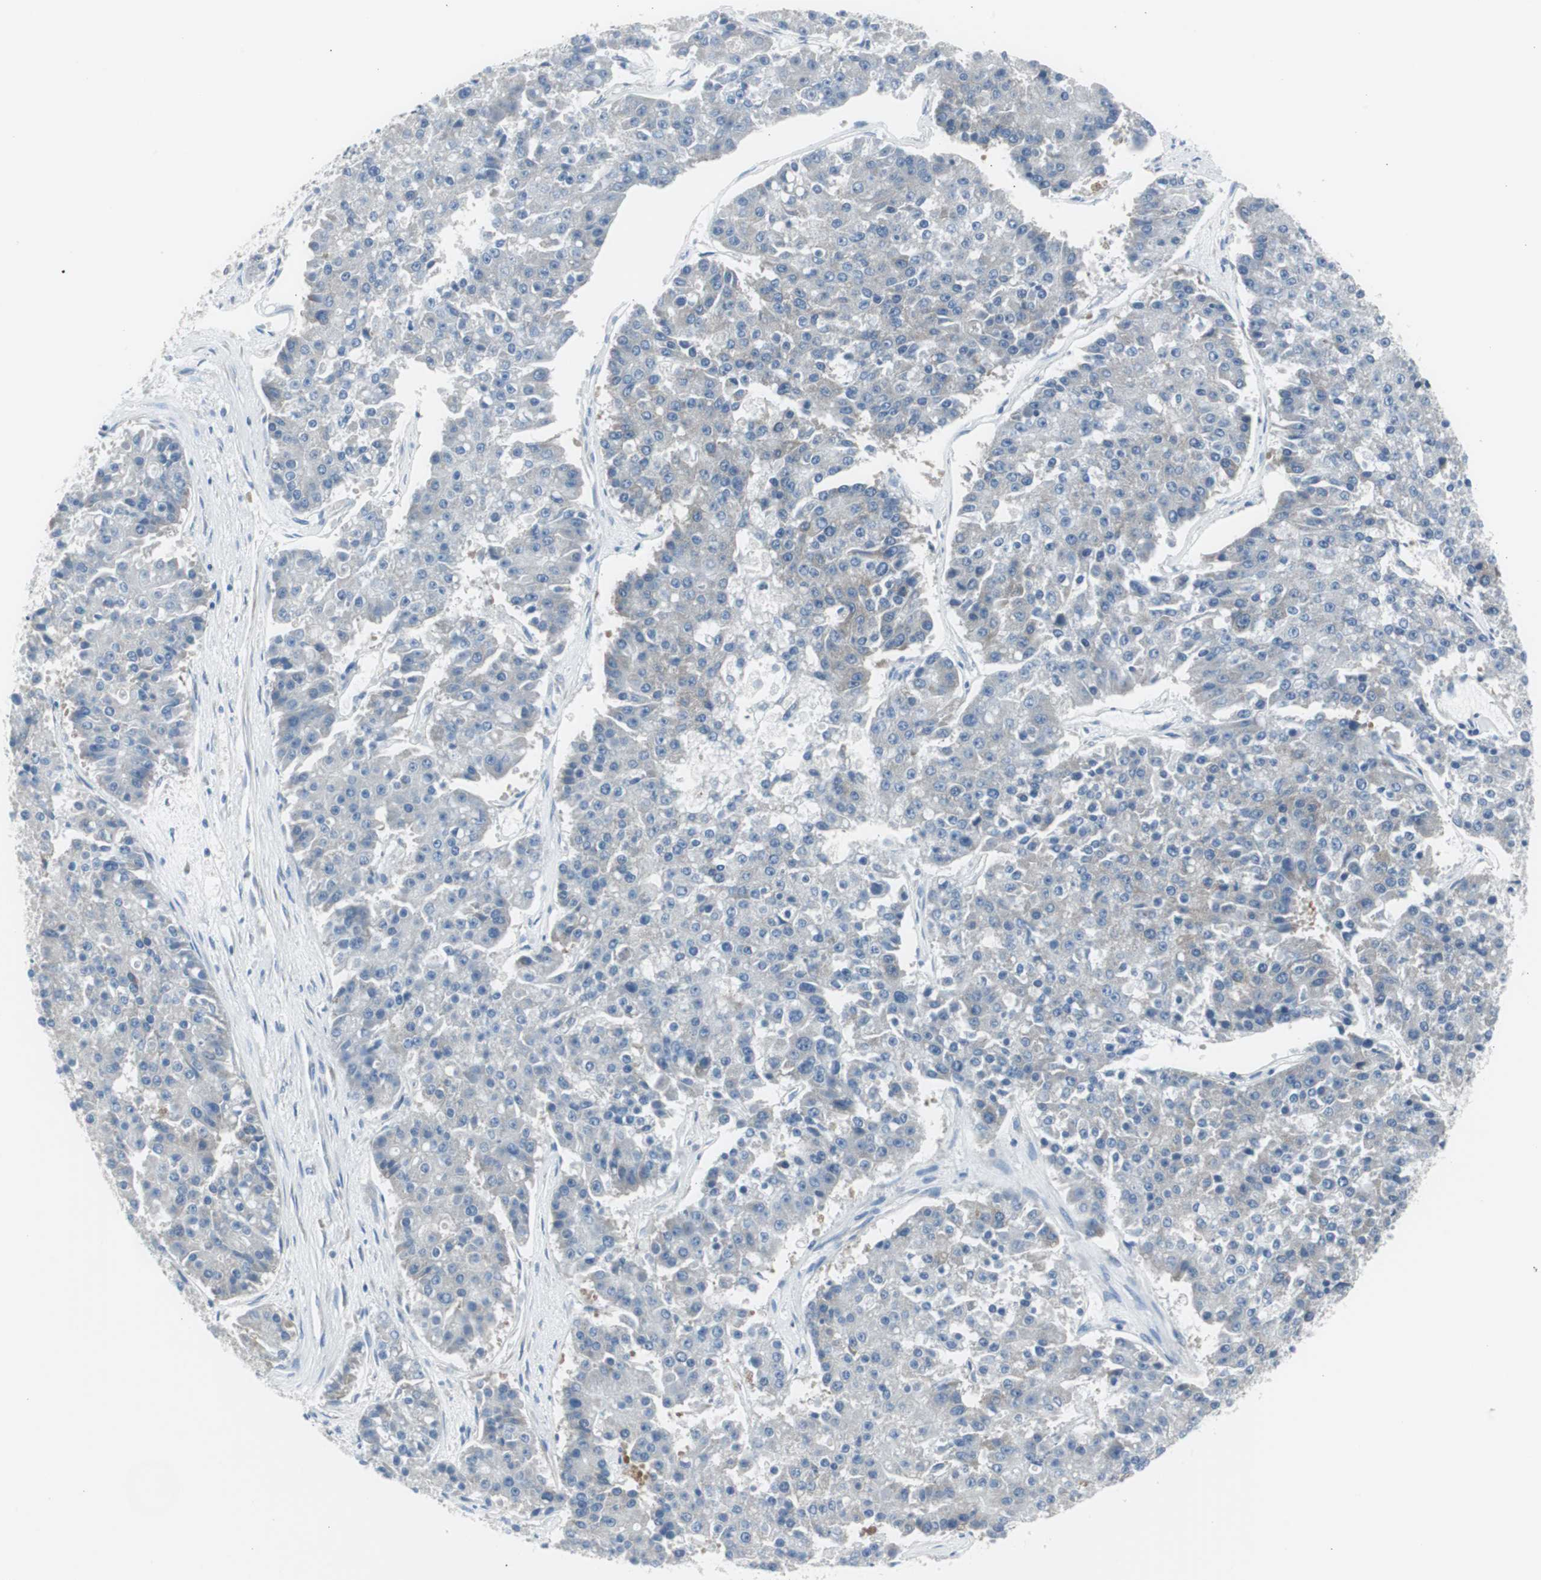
{"staining": {"intensity": "negative", "quantity": "none", "location": "none"}, "tissue": "pancreatic cancer", "cell_type": "Tumor cells", "image_type": "cancer", "snomed": [{"axis": "morphology", "description": "Adenocarcinoma, NOS"}, {"axis": "topography", "description": "Pancreas"}], "caption": "The image displays no significant staining in tumor cells of pancreatic adenocarcinoma.", "gene": "RPS12", "patient": {"sex": "male", "age": 50}}